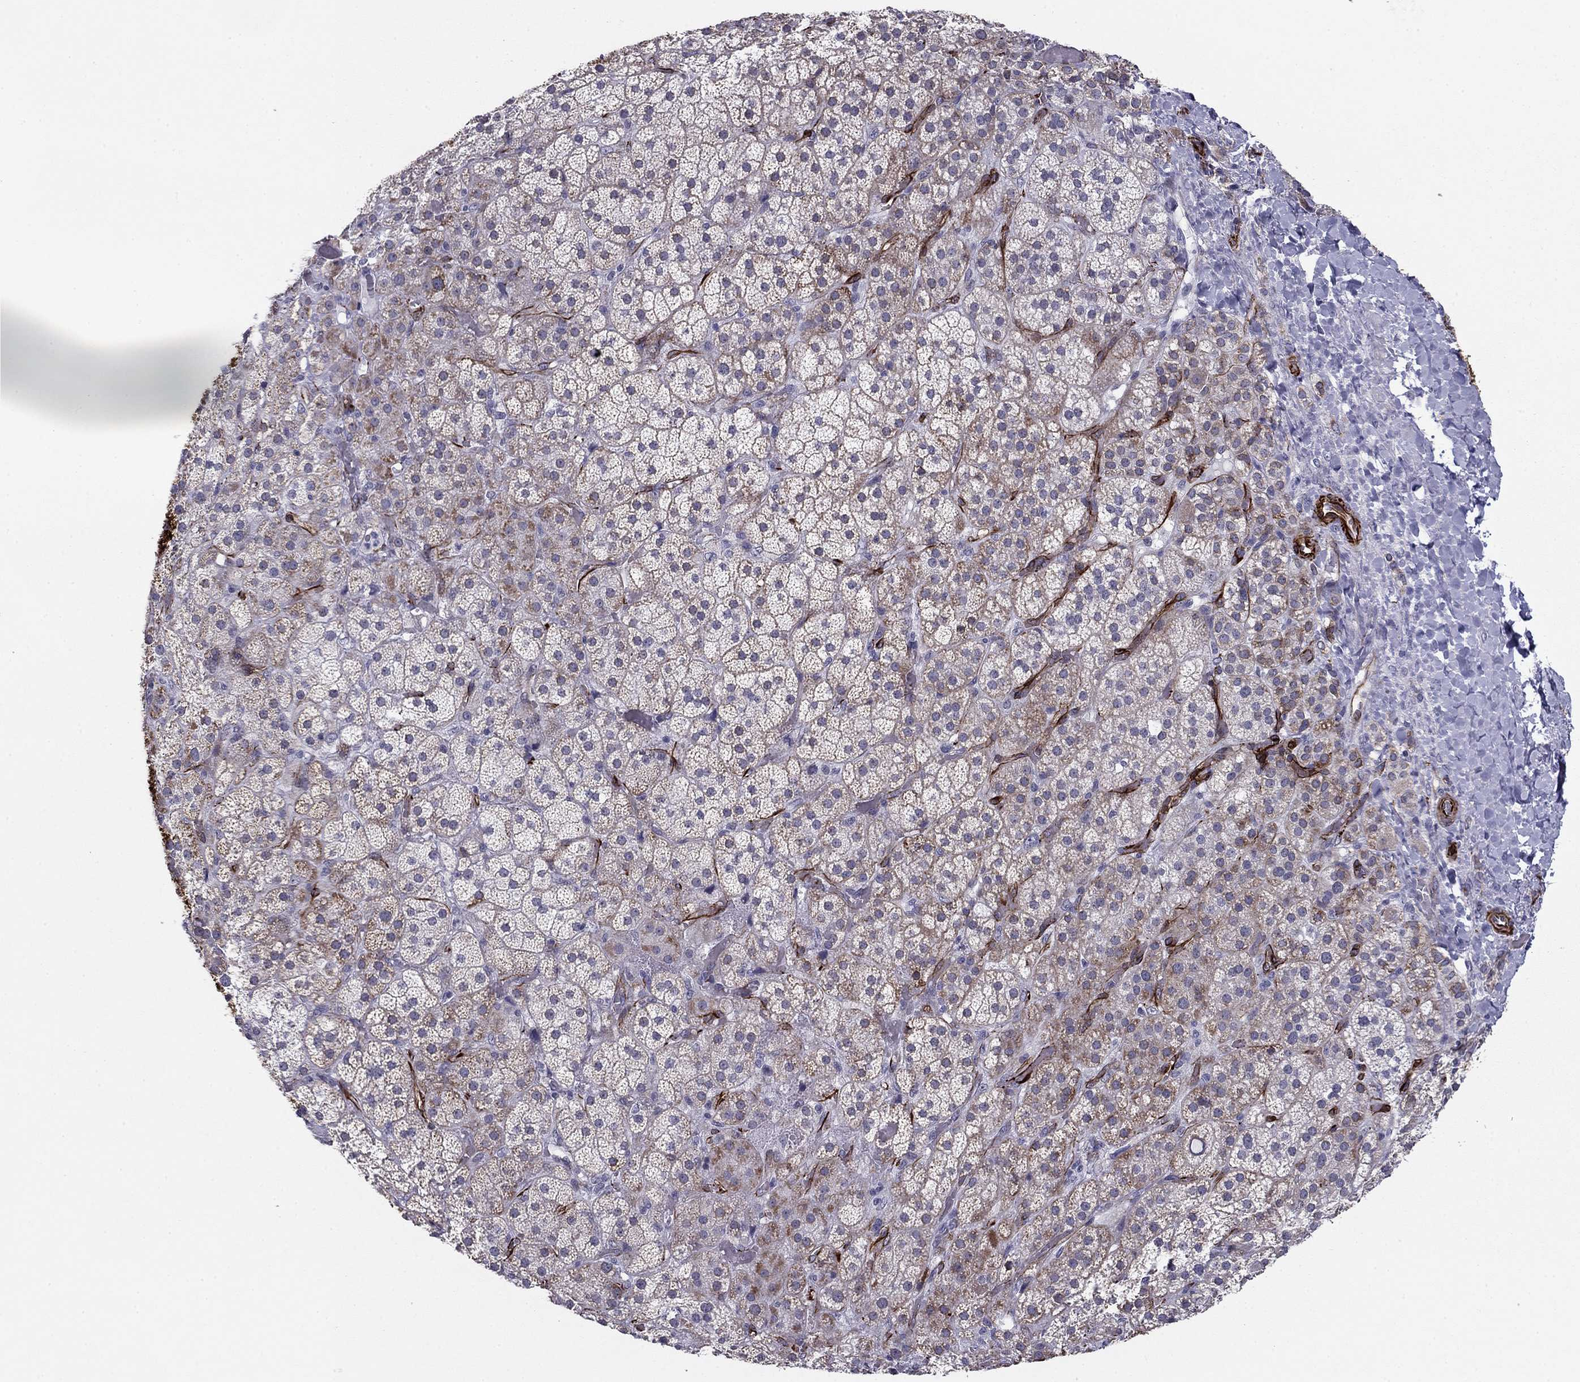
{"staining": {"intensity": "moderate", "quantity": "<25%", "location": "cytoplasmic/membranous"}, "tissue": "adrenal gland", "cell_type": "Glandular cells", "image_type": "normal", "snomed": [{"axis": "morphology", "description": "Normal tissue, NOS"}, {"axis": "topography", "description": "Adrenal gland"}], "caption": "Immunohistochemistry (IHC) of normal adrenal gland displays low levels of moderate cytoplasmic/membranous expression in about <25% of glandular cells.", "gene": "ANKS4B", "patient": {"sex": "male", "age": 57}}